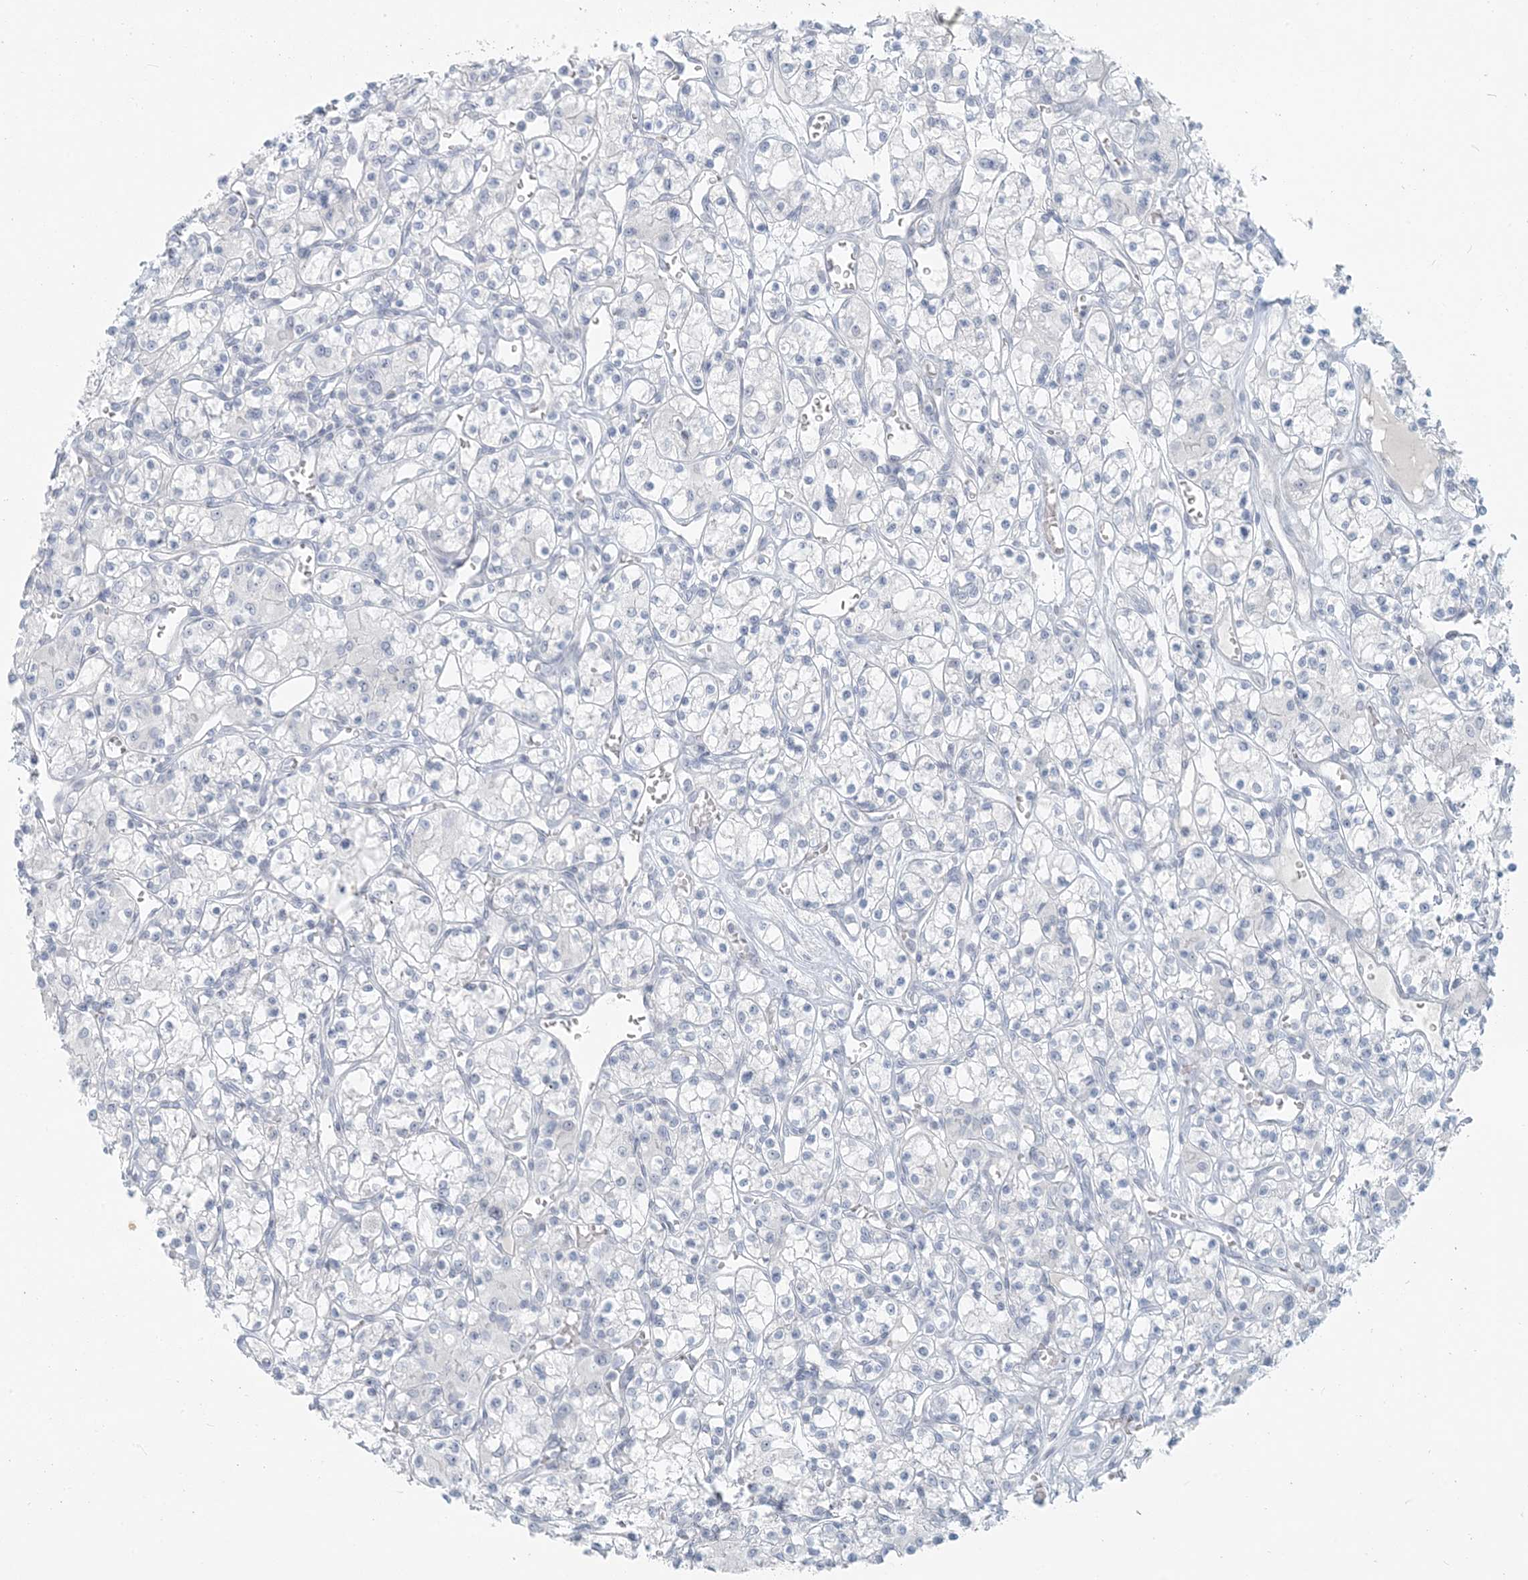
{"staining": {"intensity": "negative", "quantity": "none", "location": "none"}, "tissue": "renal cancer", "cell_type": "Tumor cells", "image_type": "cancer", "snomed": [{"axis": "morphology", "description": "Adenocarcinoma, NOS"}, {"axis": "topography", "description": "Kidney"}], "caption": "This is a image of IHC staining of renal cancer, which shows no expression in tumor cells.", "gene": "SCML1", "patient": {"sex": "female", "age": 59}}